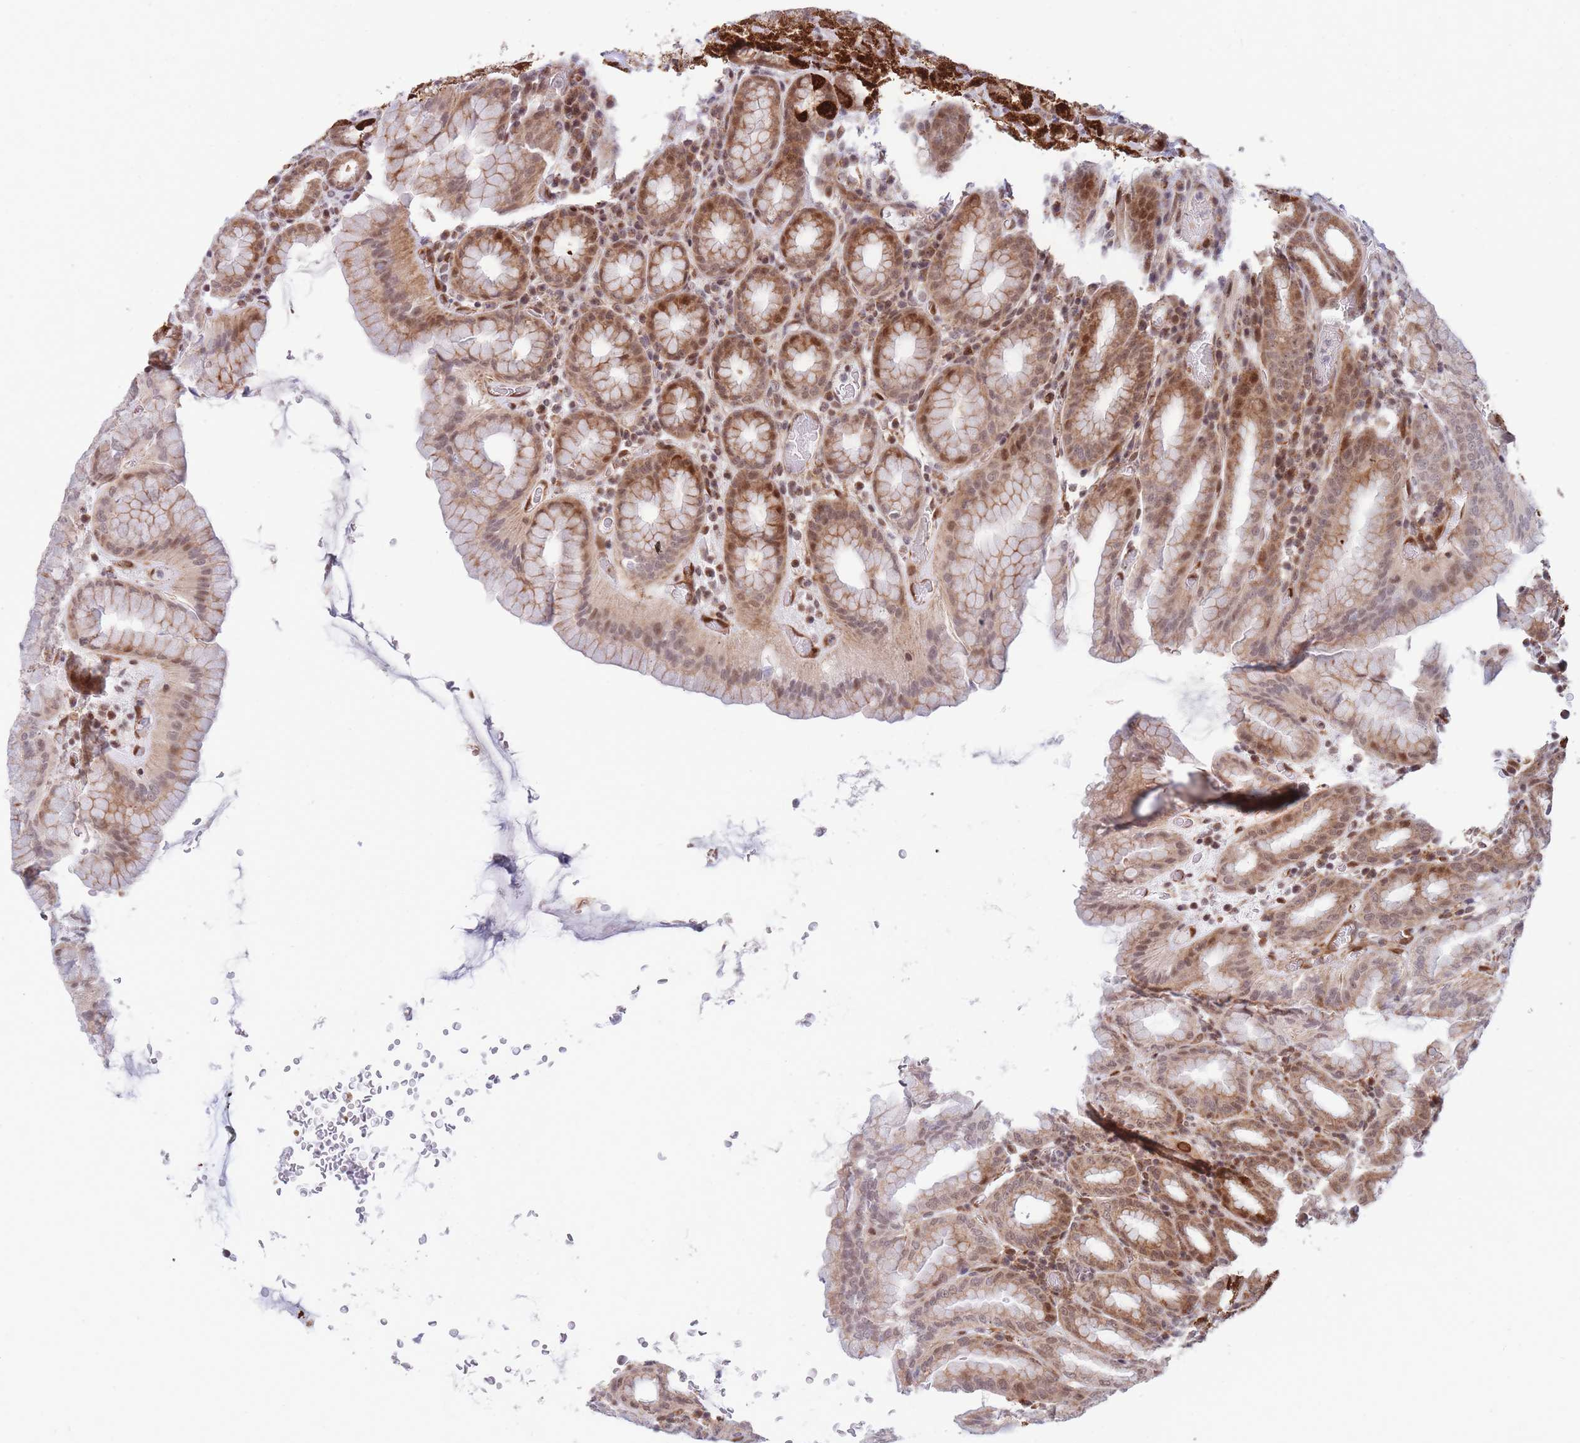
{"staining": {"intensity": "strong", "quantity": "25%-75%", "location": "cytoplasmic/membranous,nuclear"}, "tissue": "stomach", "cell_type": "Glandular cells", "image_type": "normal", "snomed": [{"axis": "morphology", "description": "Normal tissue, NOS"}, {"axis": "topography", "description": "Stomach, upper"}, {"axis": "topography", "description": "Stomach"}], "caption": "The immunohistochemical stain shows strong cytoplasmic/membranous,nuclear positivity in glandular cells of benign stomach. The staining was performed using DAB, with brown indicating positive protein expression. Nuclei are stained blue with hematoxylin.", "gene": "BOD1L1", "patient": {"sex": "male", "age": 68}}